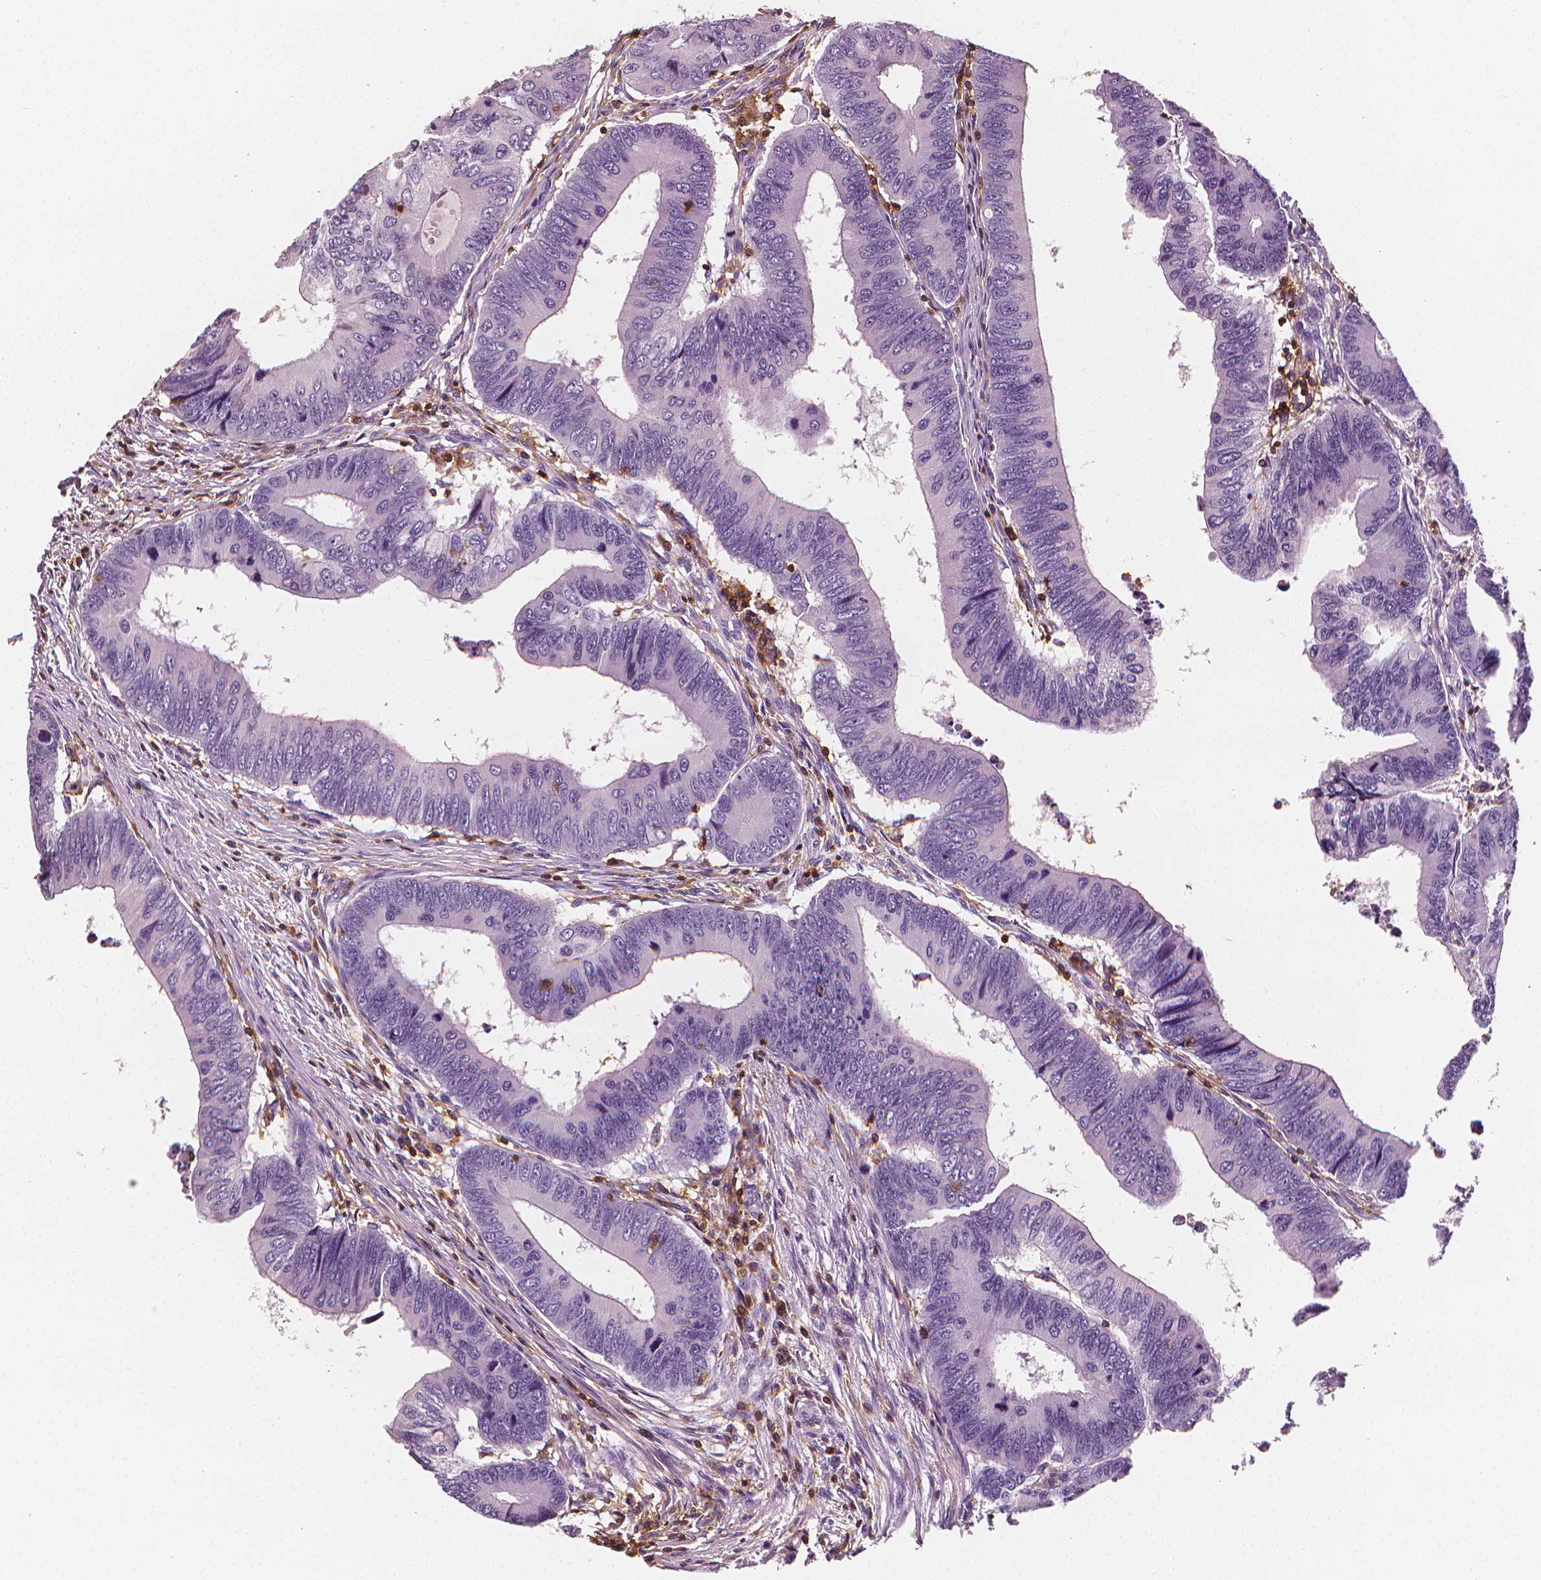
{"staining": {"intensity": "negative", "quantity": "none", "location": "none"}, "tissue": "colorectal cancer", "cell_type": "Tumor cells", "image_type": "cancer", "snomed": [{"axis": "morphology", "description": "Adenocarcinoma, NOS"}, {"axis": "topography", "description": "Colon"}], "caption": "This is an immunohistochemistry image of human colorectal adenocarcinoma. There is no staining in tumor cells.", "gene": "PTPRC", "patient": {"sex": "male", "age": 53}}